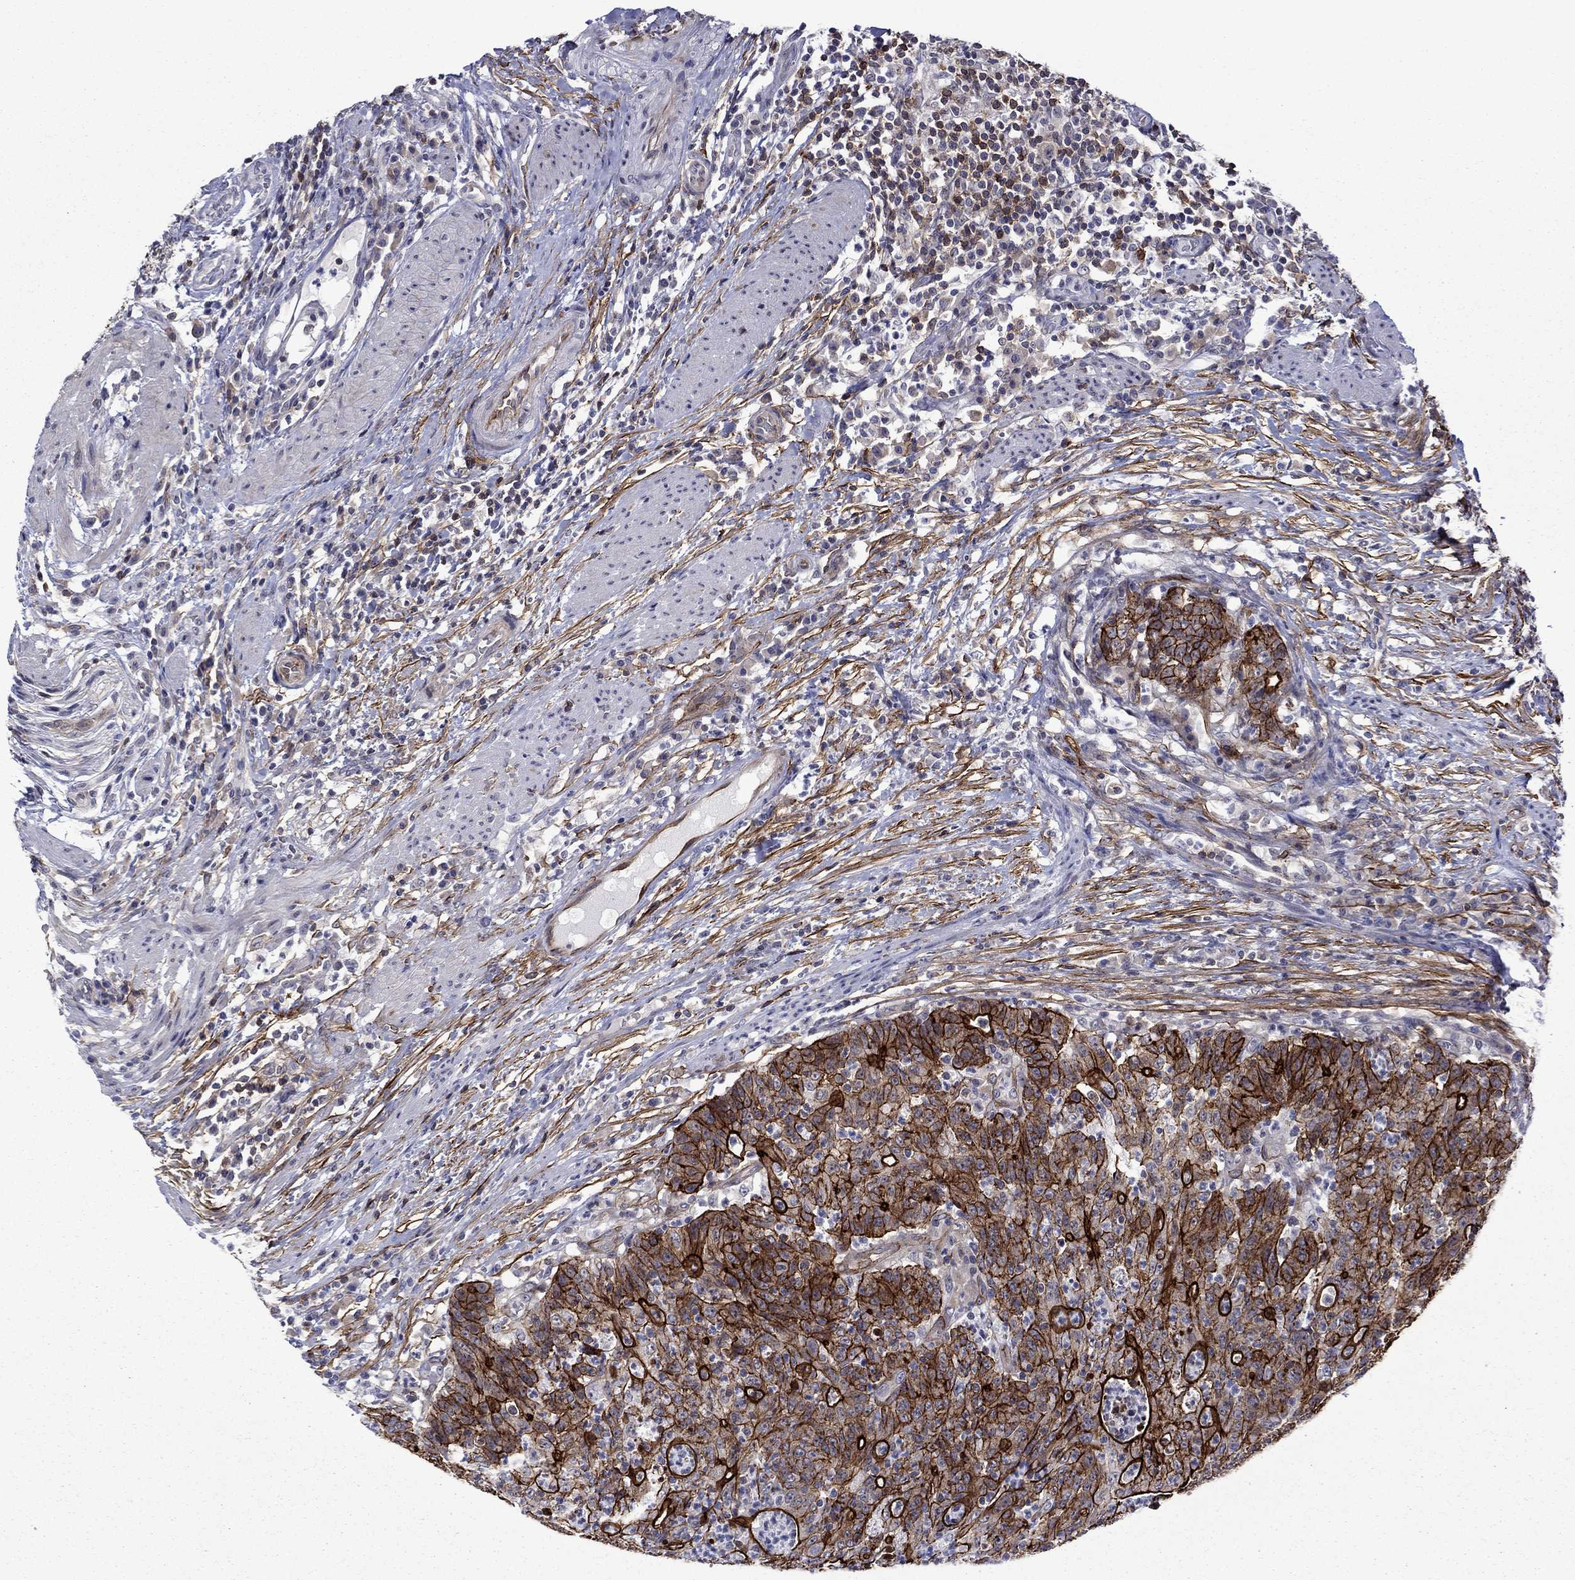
{"staining": {"intensity": "strong", "quantity": ">75%", "location": "cytoplasmic/membranous"}, "tissue": "colorectal cancer", "cell_type": "Tumor cells", "image_type": "cancer", "snomed": [{"axis": "morphology", "description": "Adenocarcinoma, NOS"}, {"axis": "topography", "description": "Colon"}], "caption": "The micrograph exhibits staining of colorectal cancer, revealing strong cytoplasmic/membranous protein staining (brown color) within tumor cells.", "gene": "LMO7", "patient": {"sex": "male", "age": 70}}